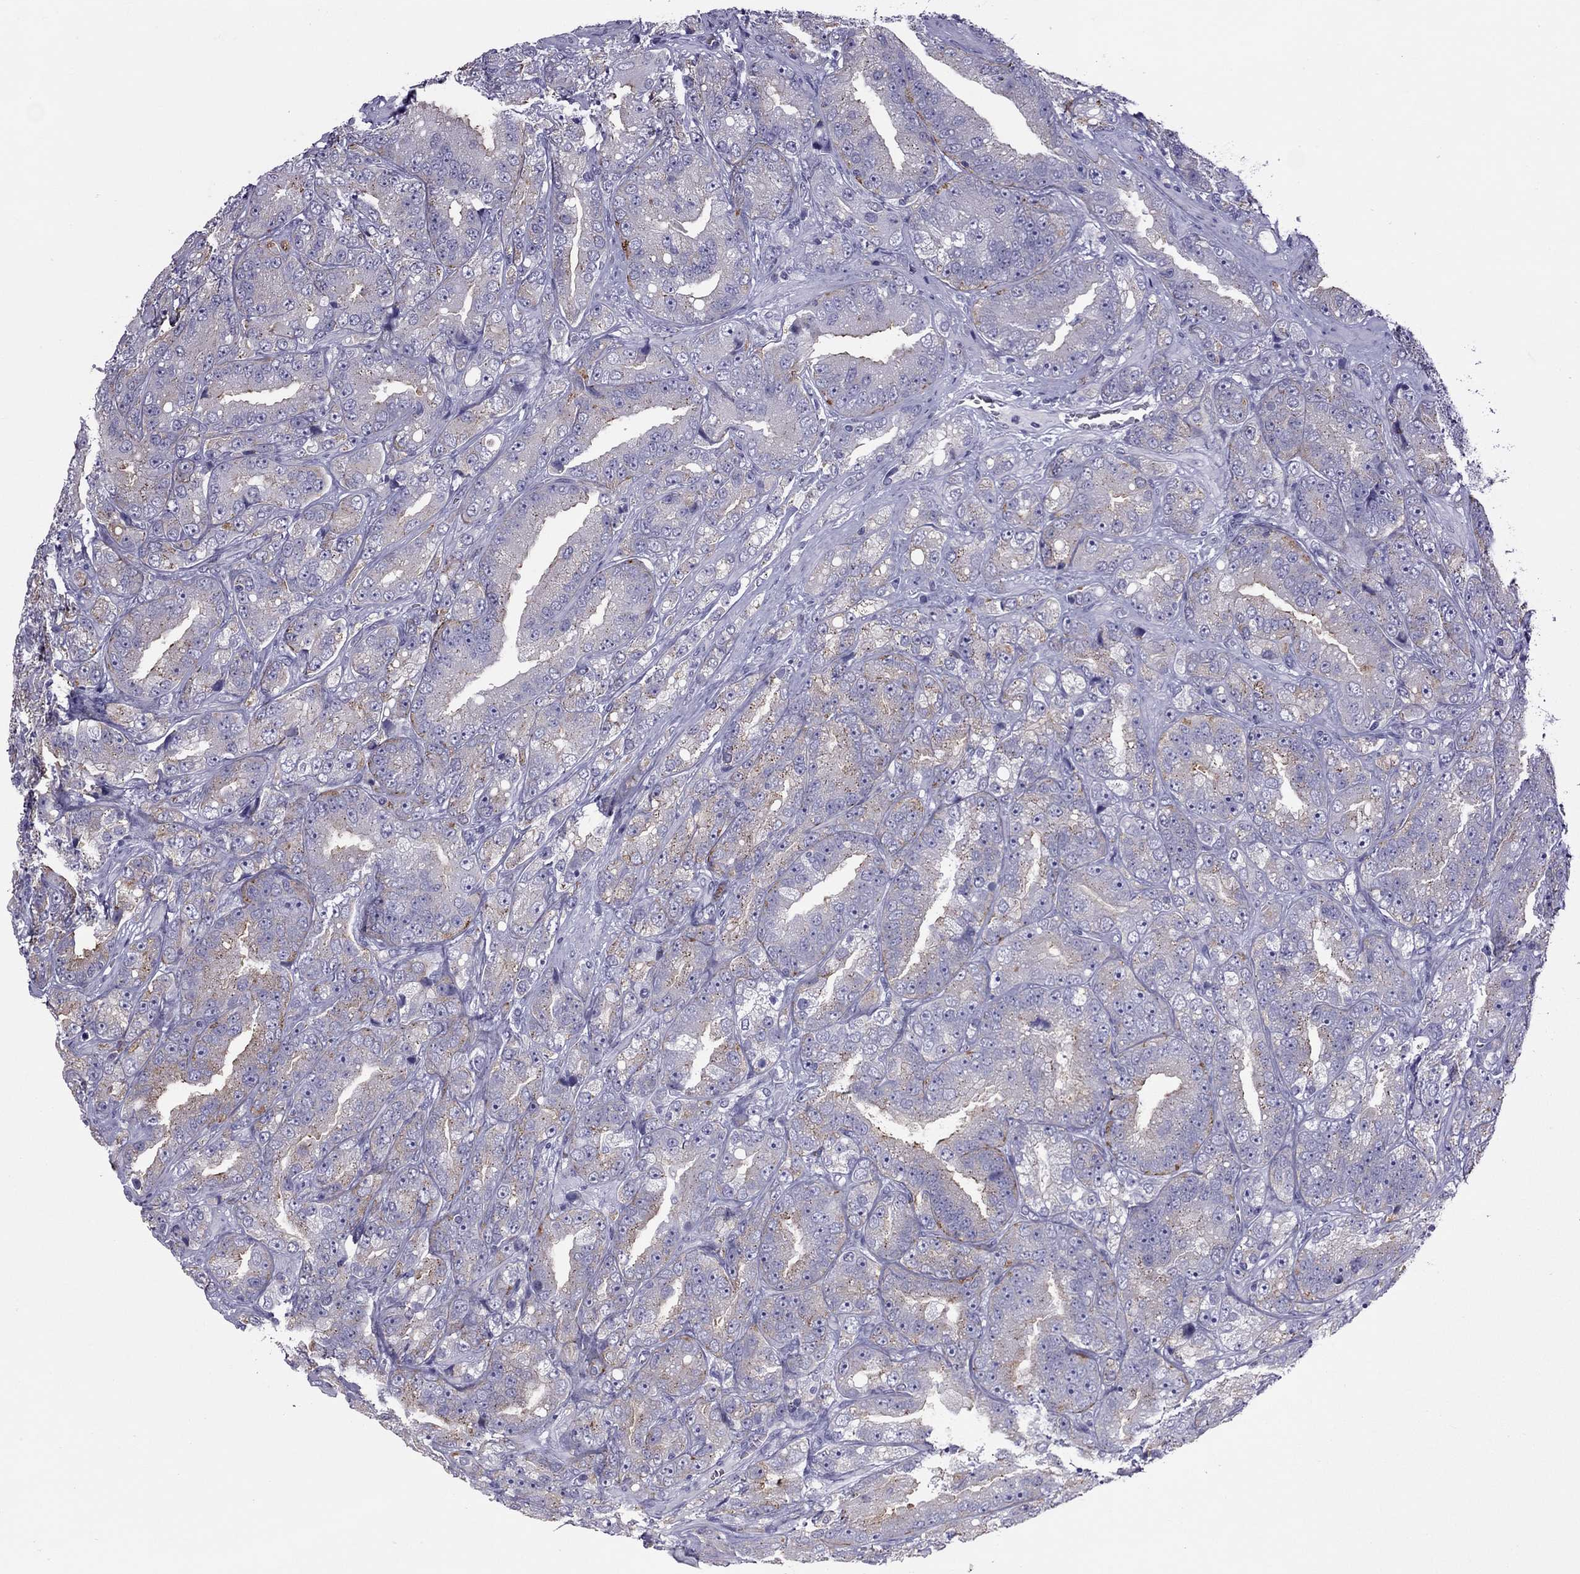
{"staining": {"intensity": "moderate", "quantity": "<25%", "location": "cytoplasmic/membranous"}, "tissue": "prostate cancer", "cell_type": "Tumor cells", "image_type": "cancer", "snomed": [{"axis": "morphology", "description": "Adenocarcinoma, NOS"}, {"axis": "topography", "description": "Prostate"}], "caption": "There is low levels of moderate cytoplasmic/membranous expression in tumor cells of prostate cancer (adenocarcinoma), as demonstrated by immunohistochemical staining (brown color).", "gene": "TEX14", "patient": {"sex": "male", "age": 63}}